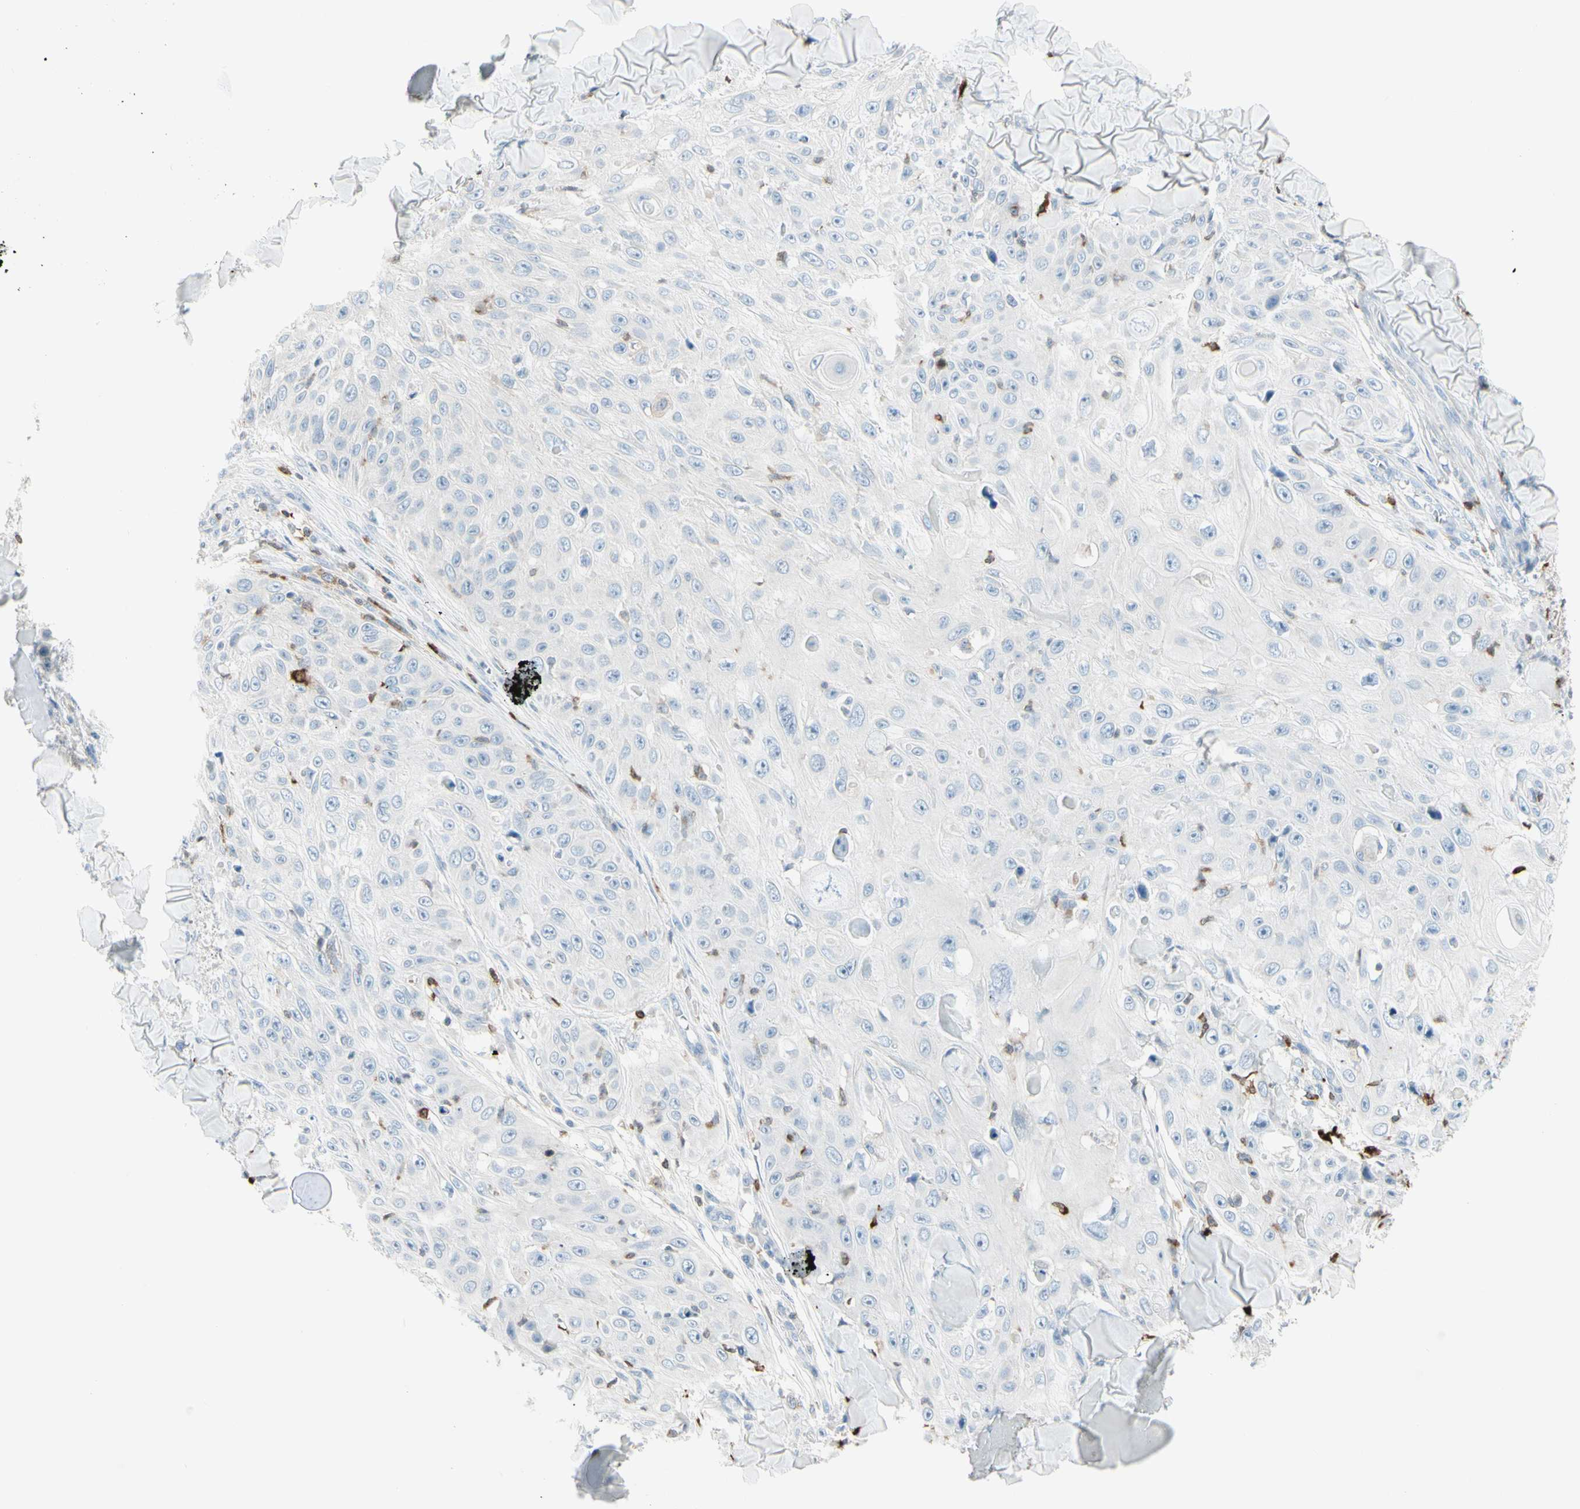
{"staining": {"intensity": "negative", "quantity": "none", "location": "none"}, "tissue": "skin cancer", "cell_type": "Tumor cells", "image_type": "cancer", "snomed": [{"axis": "morphology", "description": "Squamous cell carcinoma, NOS"}, {"axis": "topography", "description": "Skin"}], "caption": "Immunohistochemistry image of neoplastic tissue: skin squamous cell carcinoma stained with DAB (3,3'-diaminobenzidine) displays no significant protein positivity in tumor cells.", "gene": "TRAF1", "patient": {"sex": "male", "age": 86}}